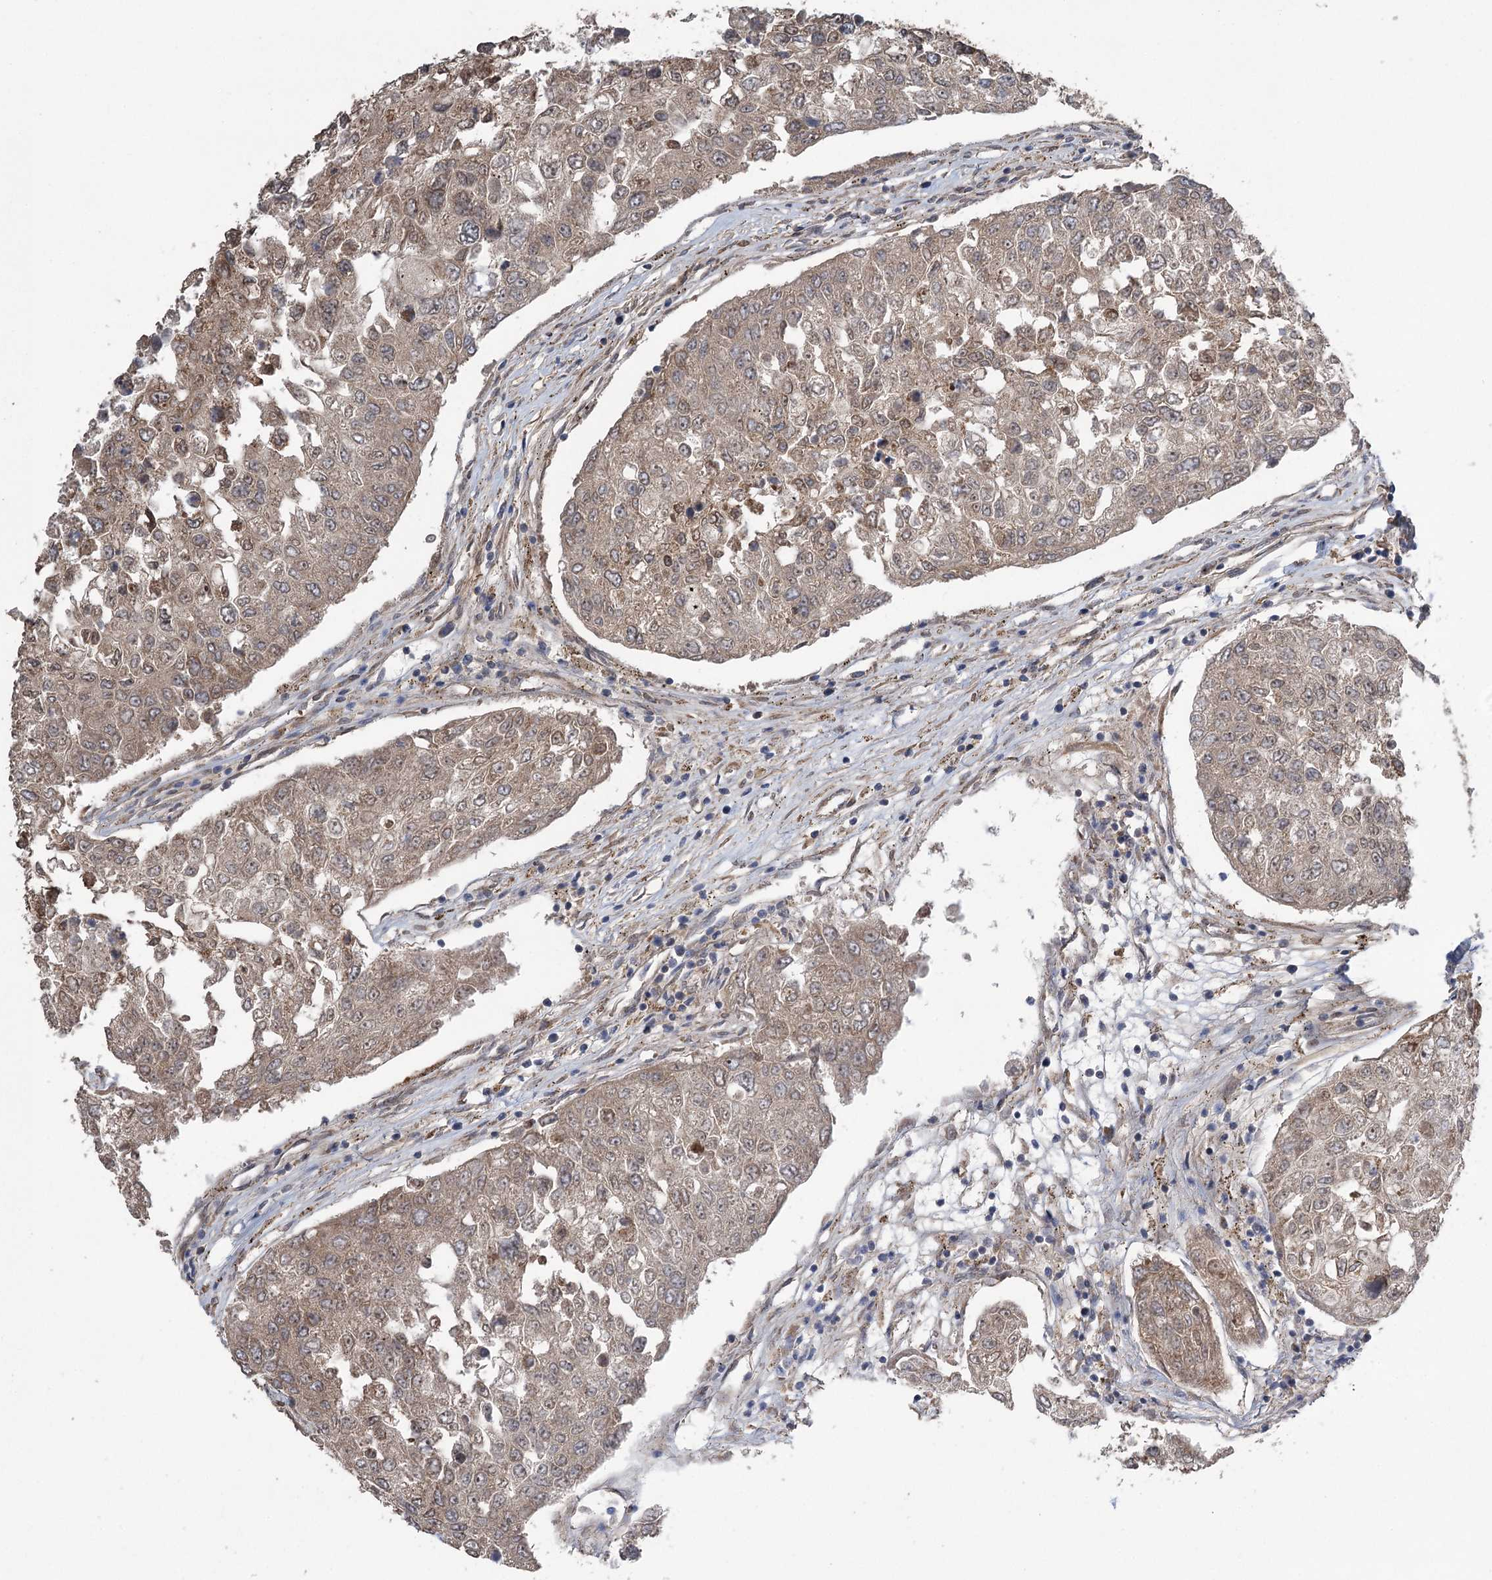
{"staining": {"intensity": "moderate", "quantity": ">75%", "location": "cytoplasmic/membranous"}, "tissue": "urothelial cancer", "cell_type": "Tumor cells", "image_type": "cancer", "snomed": [{"axis": "morphology", "description": "Urothelial carcinoma, High grade"}, {"axis": "topography", "description": "Lymph node"}, {"axis": "topography", "description": "Urinary bladder"}], "caption": "Human urothelial cancer stained with a brown dye demonstrates moderate cytoplasmic/membranous positive expression in approximately >75% of tumor cells.", "gene": "RWDD4", "patient": {"sex": "male", "age": 51}}